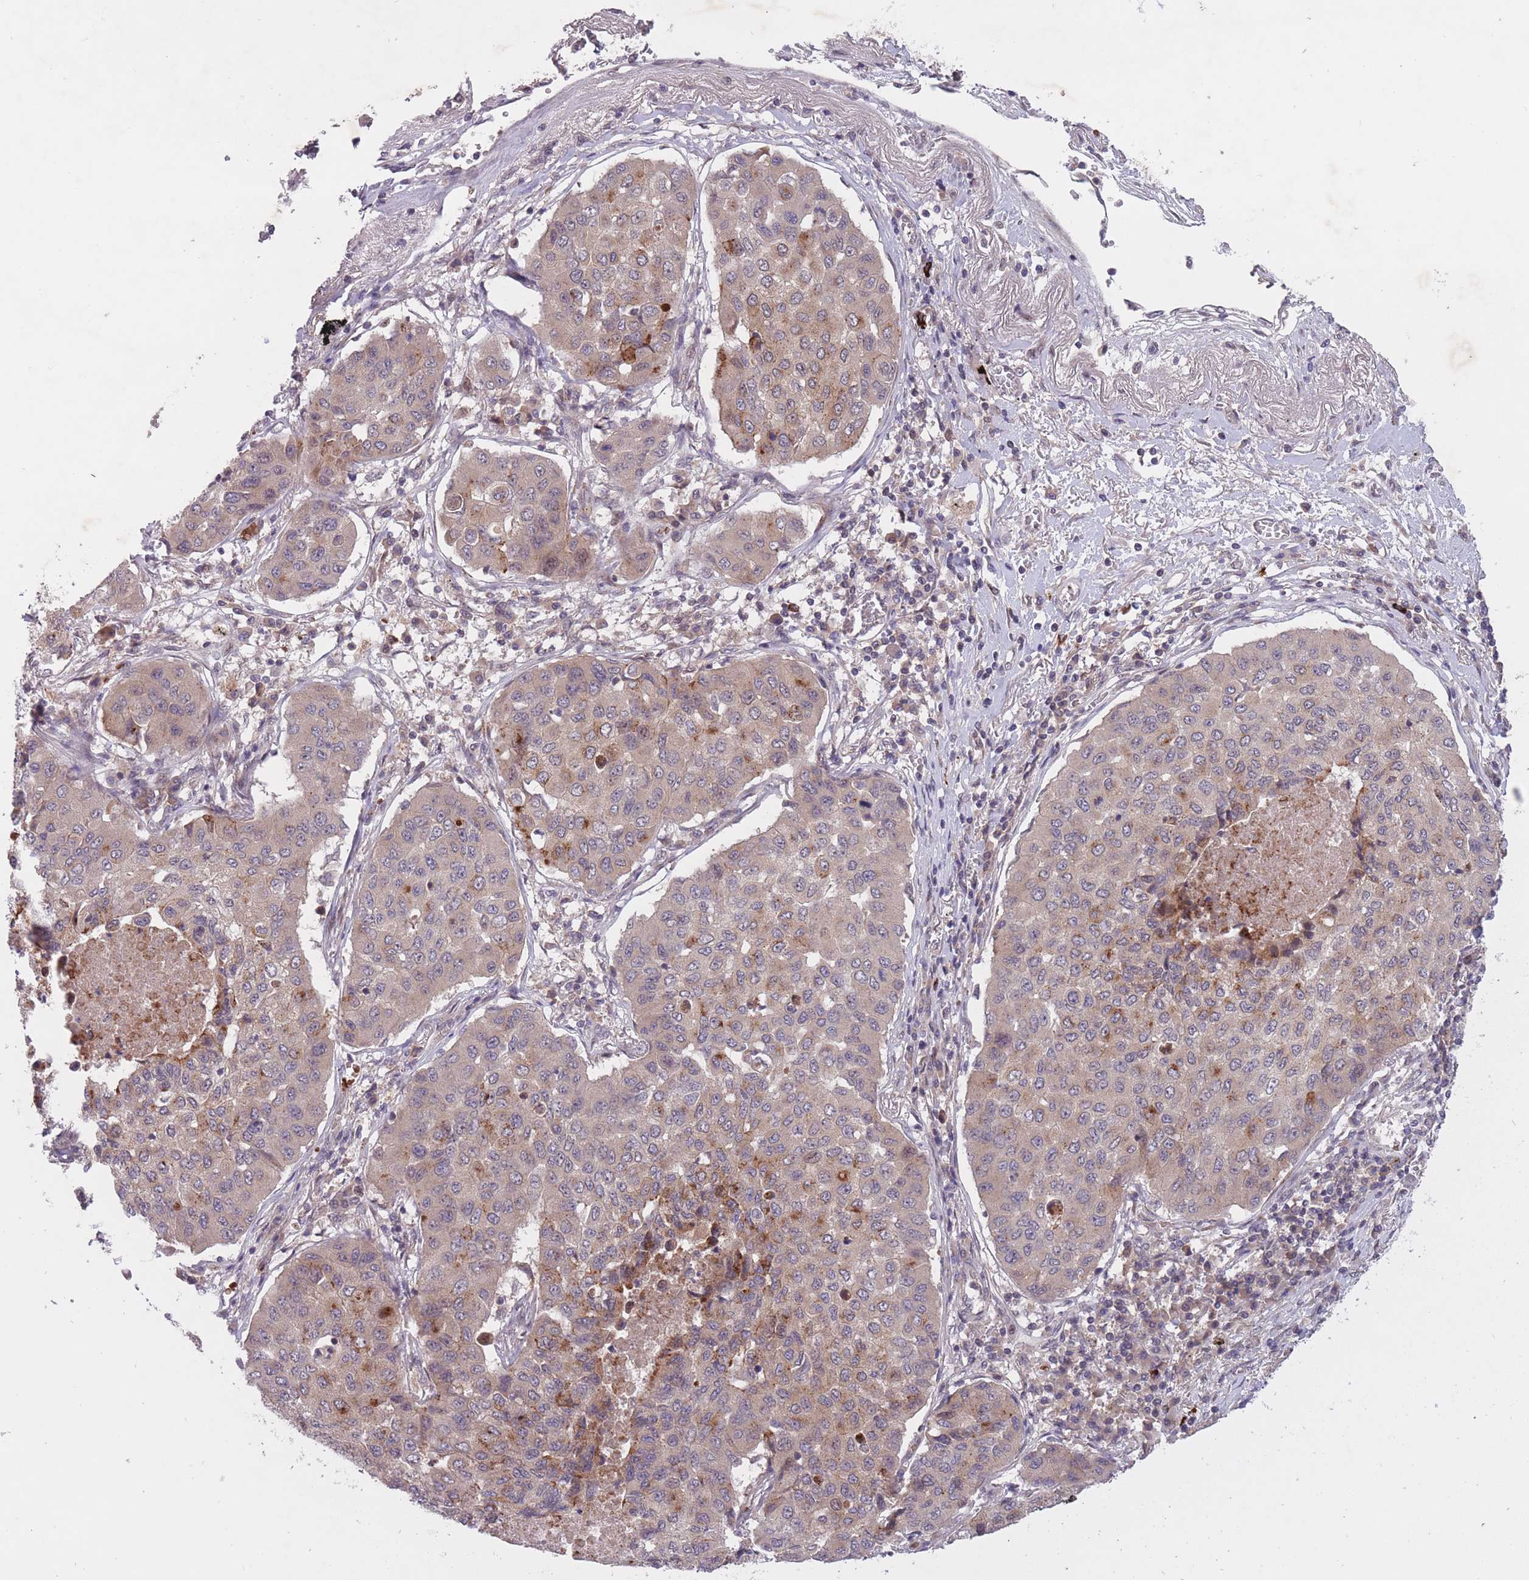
{"staining": {"intensity": "moderate", "quantity": "<25%", "location": "cytoplasmic/membranous"}, "tissue": "lung cancer", "cell_type": "Tumor cells", "image_type": "cancer", "snomed": [{"axis": "morphology", "description": "Squamous cell carcinoma, NOS"}, {"axis": "topography", "description": "Lung"}], "caption": "Human lung squamous cell carcinoma stained with a brown dye displays moderate cytoplasmic/membranous positive staining in about <25% of tumor cells.", "gene": "SECTM1", "patient": {"sex": "male", "age": 74}}